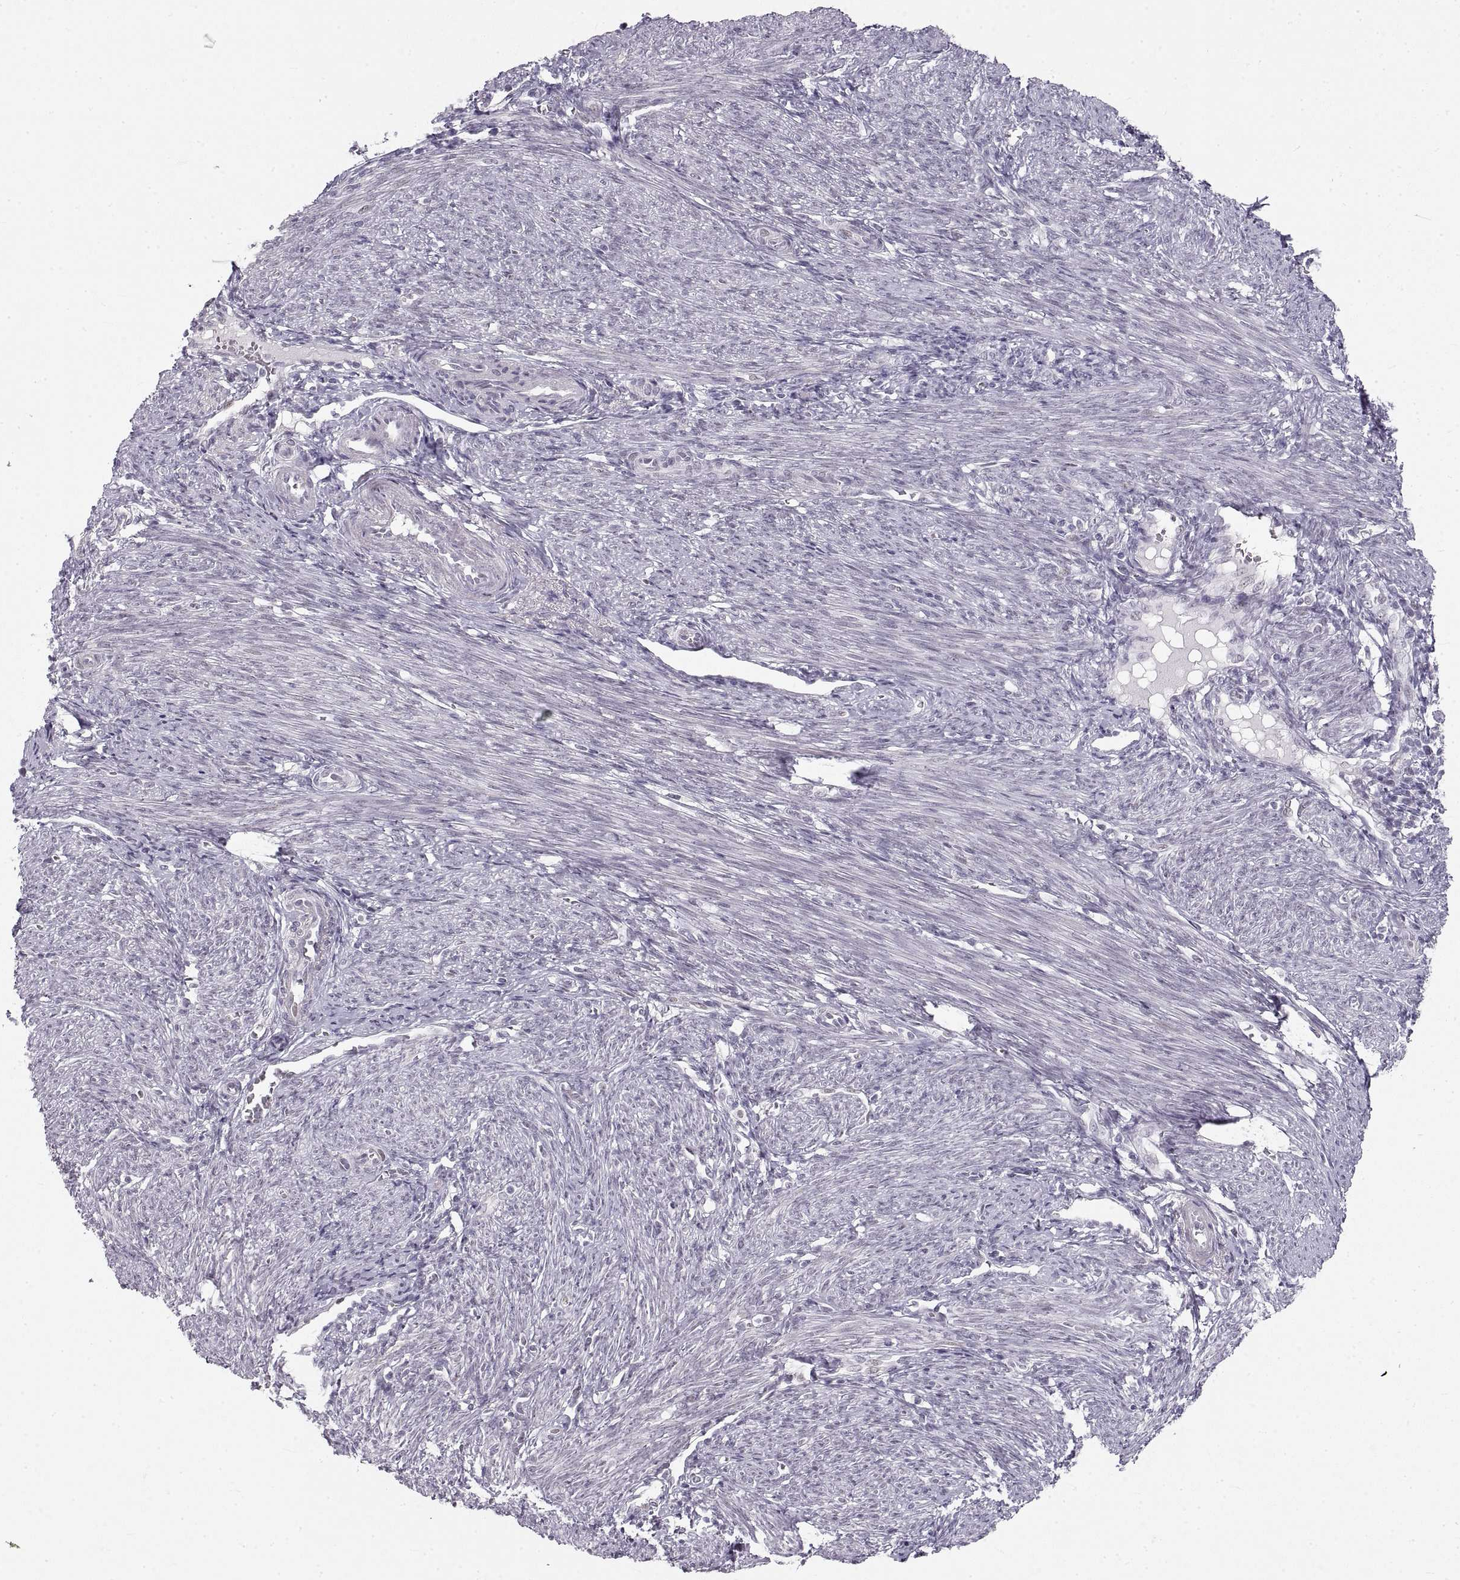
{"staining": {"intensity": "weak", "quantity": "<25%", "location": "cytoplasmic/membranous,nuclear"}, "tissue": "endometrial cancer", "cell_type": "Tumor cells", "image_type": "cancer", "snomed": [{"axis": "morphology", "description": "Adenocarcinoma, NOS"}, {"axis": "topography", "description": "Endometrium"}], "caption": "Human endometrial cancer stained for a protein using immunohistochemistry displays no staining in tumor cells.", "gene": "NANOS3", "patient": {"sex": "female", "age": 57}}